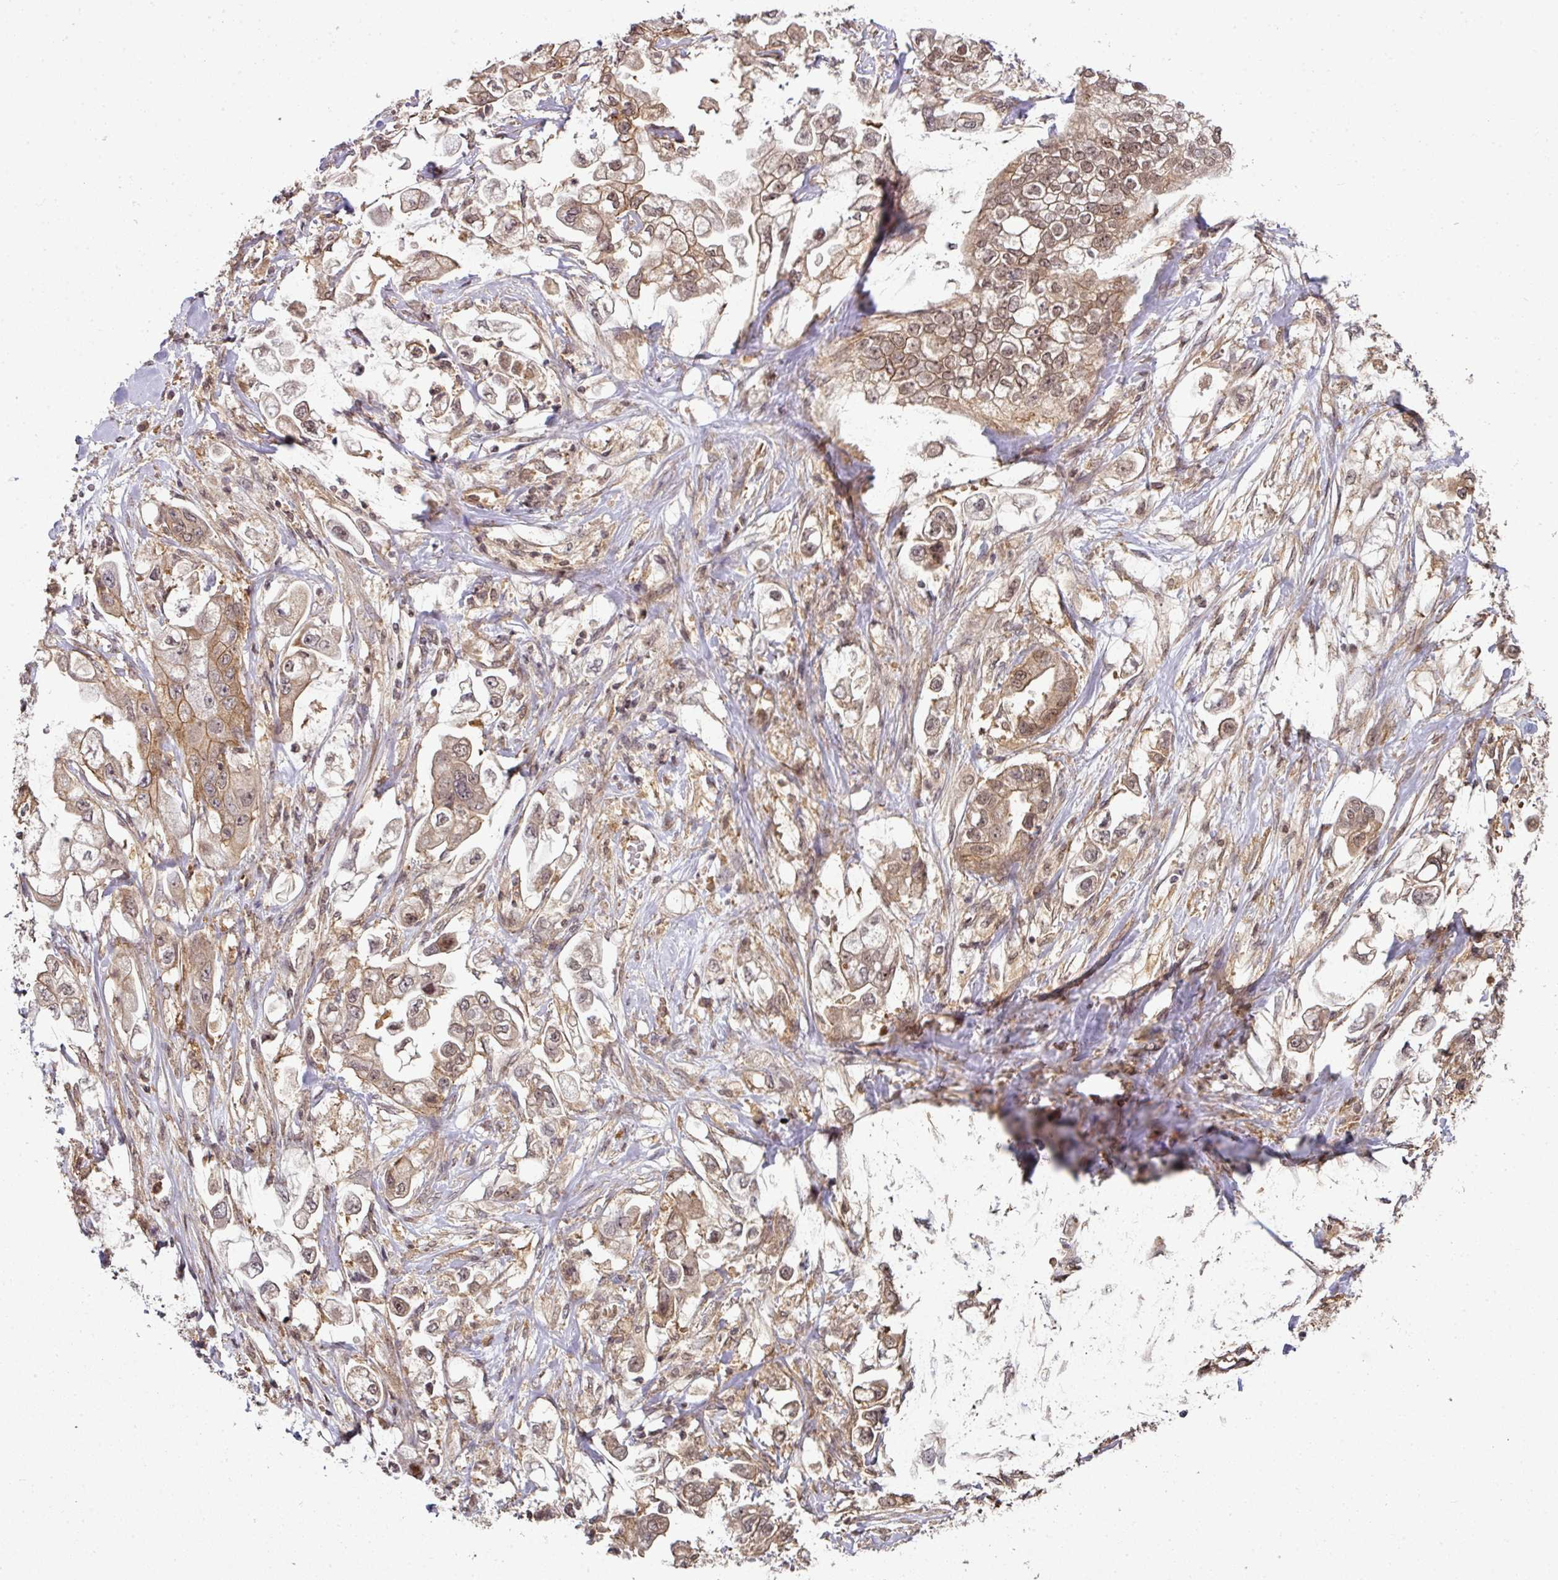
{"staining": {"intensity": "moderate", "quantity": ">75%", "location": "cytoplasmic/membranous,nuclear"}, "tissue": "stomach cancer", "cell_type": "Tumor cells", "image_type": "cancer", "snomed": [{"axis": "morphology", "description": "Adenocarcinoma, NOS"}, {"axis": "topography", "description": "Stomach"}], "caption": "Immunohistochemical staining of human adenocarcinoma (stomach) exhibits moderate cytoplasmic/membranous and nuclear protein staining in approximately >75% of tumor cells.", "gene": "ANKRD18A", "patient": {"sex": "male", "age": 62}}